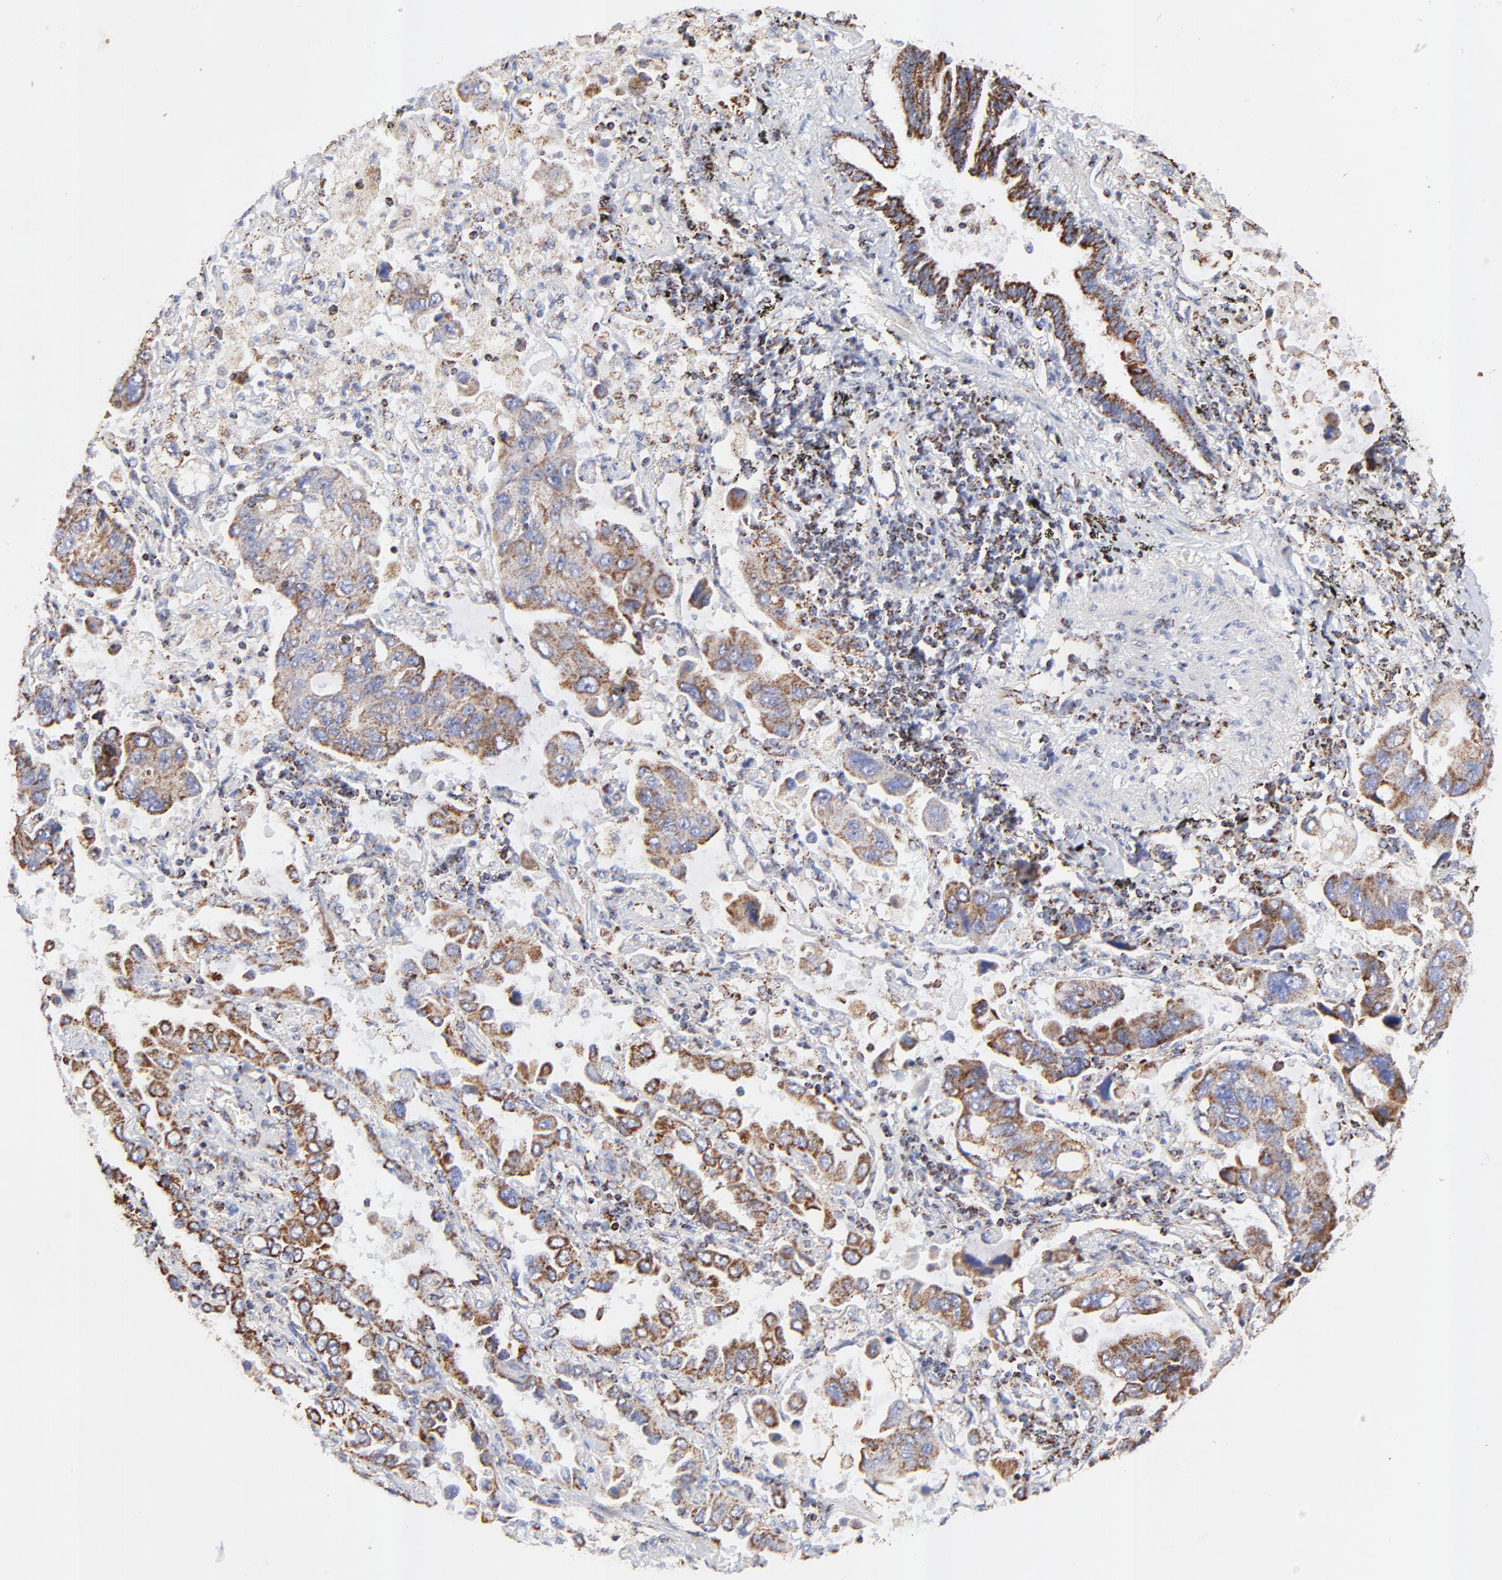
{"staining": {"intensity": "moderate", "quantity": ">75%", "location": "cytoplasmic/membranous"}, "tissue": "lung cancer", "cell_type": "Tumor cells", "image_type": "cancer", "snomed": [{"axis": "morphology", "description": "Adenocarcinoma, NOS"}, {"axis": "topography", "description": "Lung"}], "caption": "The immunohistochemical stain labels moderate cytoplasmic/membranous expression in tumor cells of lung adenocarcinoma tissue. Using DAB (brown) and hematoxylin (blue) stains, captured at high magnification using brightfield microscopy.", "gene": "COX4I1", "patient": {"sex": "male", "age": 64}}